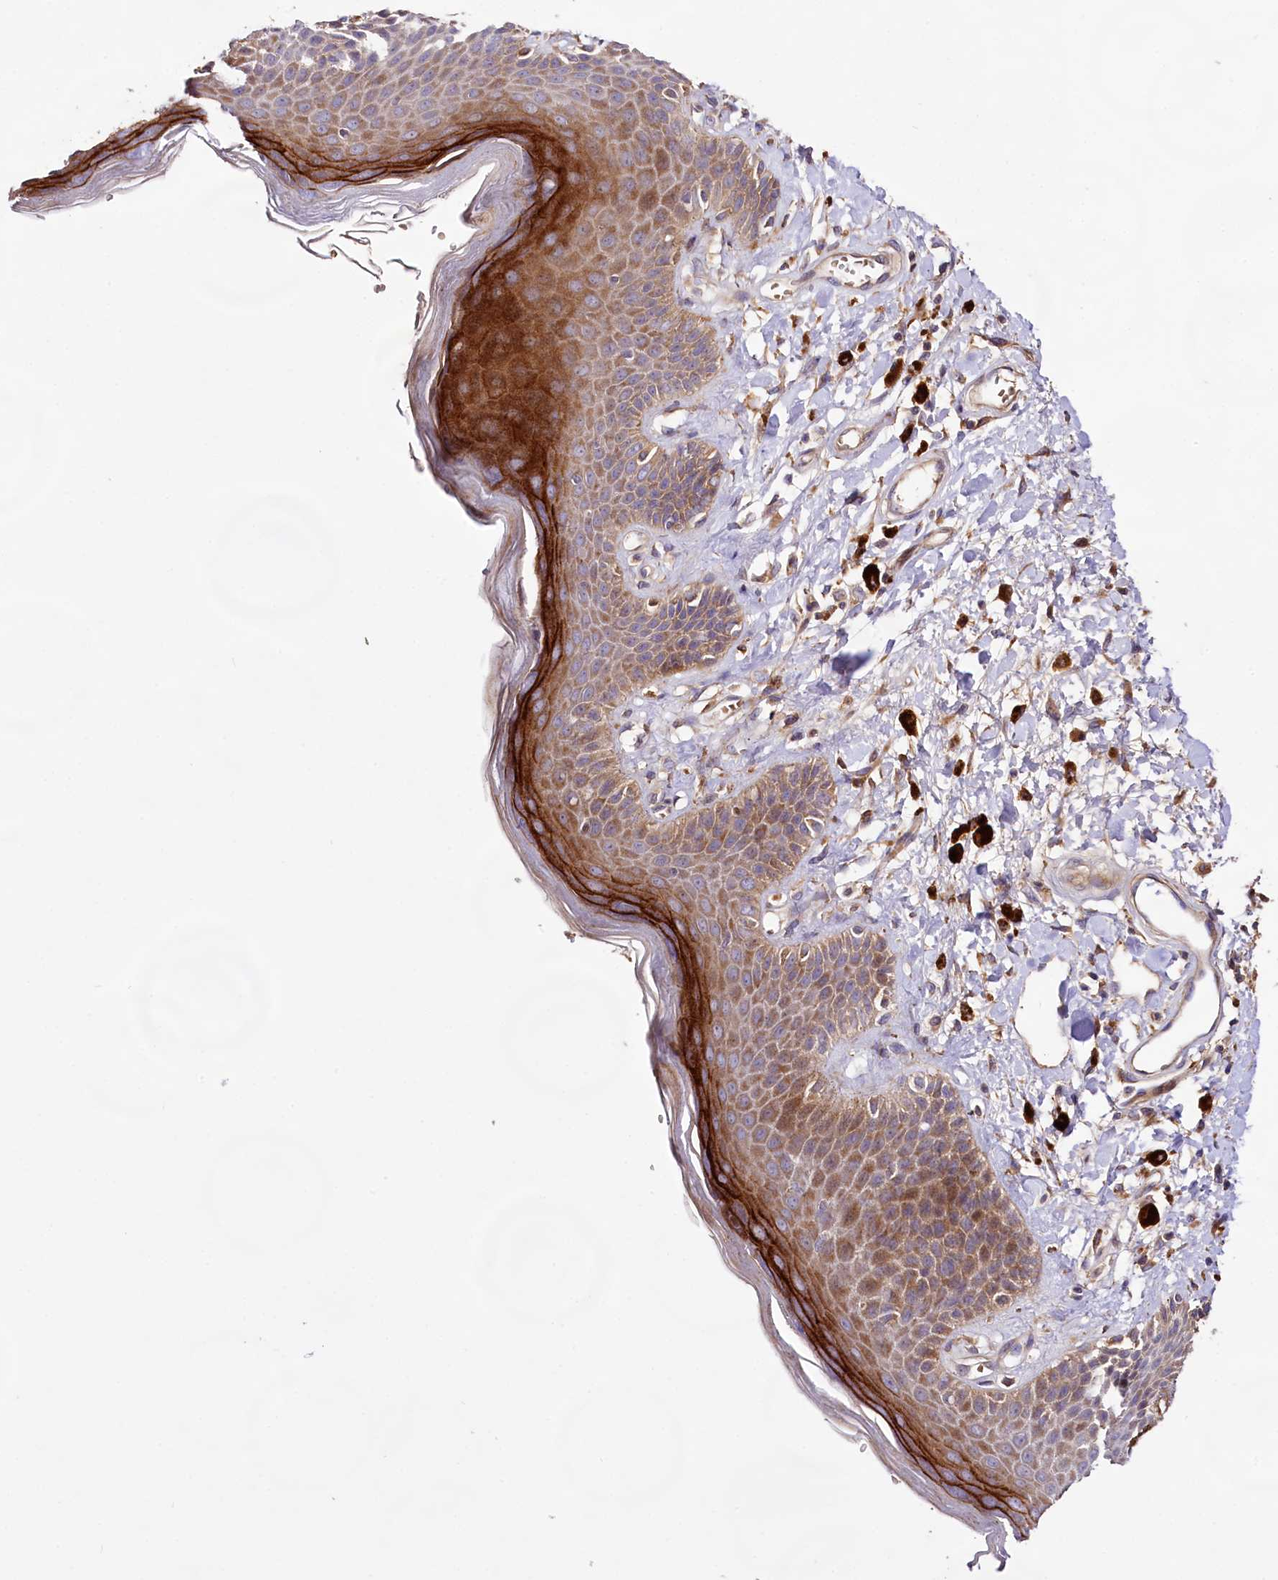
{"staining": {"intensity": "moderate", "quantity": ">75%", "location": "cytoplasmic/membranous"}, "tissue": "skin", "cell_type": "Epidermal cells", "image_type": "normal", "snomed": [{"axis": "morphology", "description": "Normal tissue, NOS"}, {"axis": "topography", "description": "Anal"}], "caption": "A brown stain shows moderate cytoplasmic/membranous expression of a protein in epidermal cells of normal skin. (Stains: DAB (3,3'-diaminobenzidine) in brown, nuclei in blue, Microscopy: brightfield microscopy at high magnification).", "gene": "DMXL2", "patient": {"sex": "female", "age": 78}}